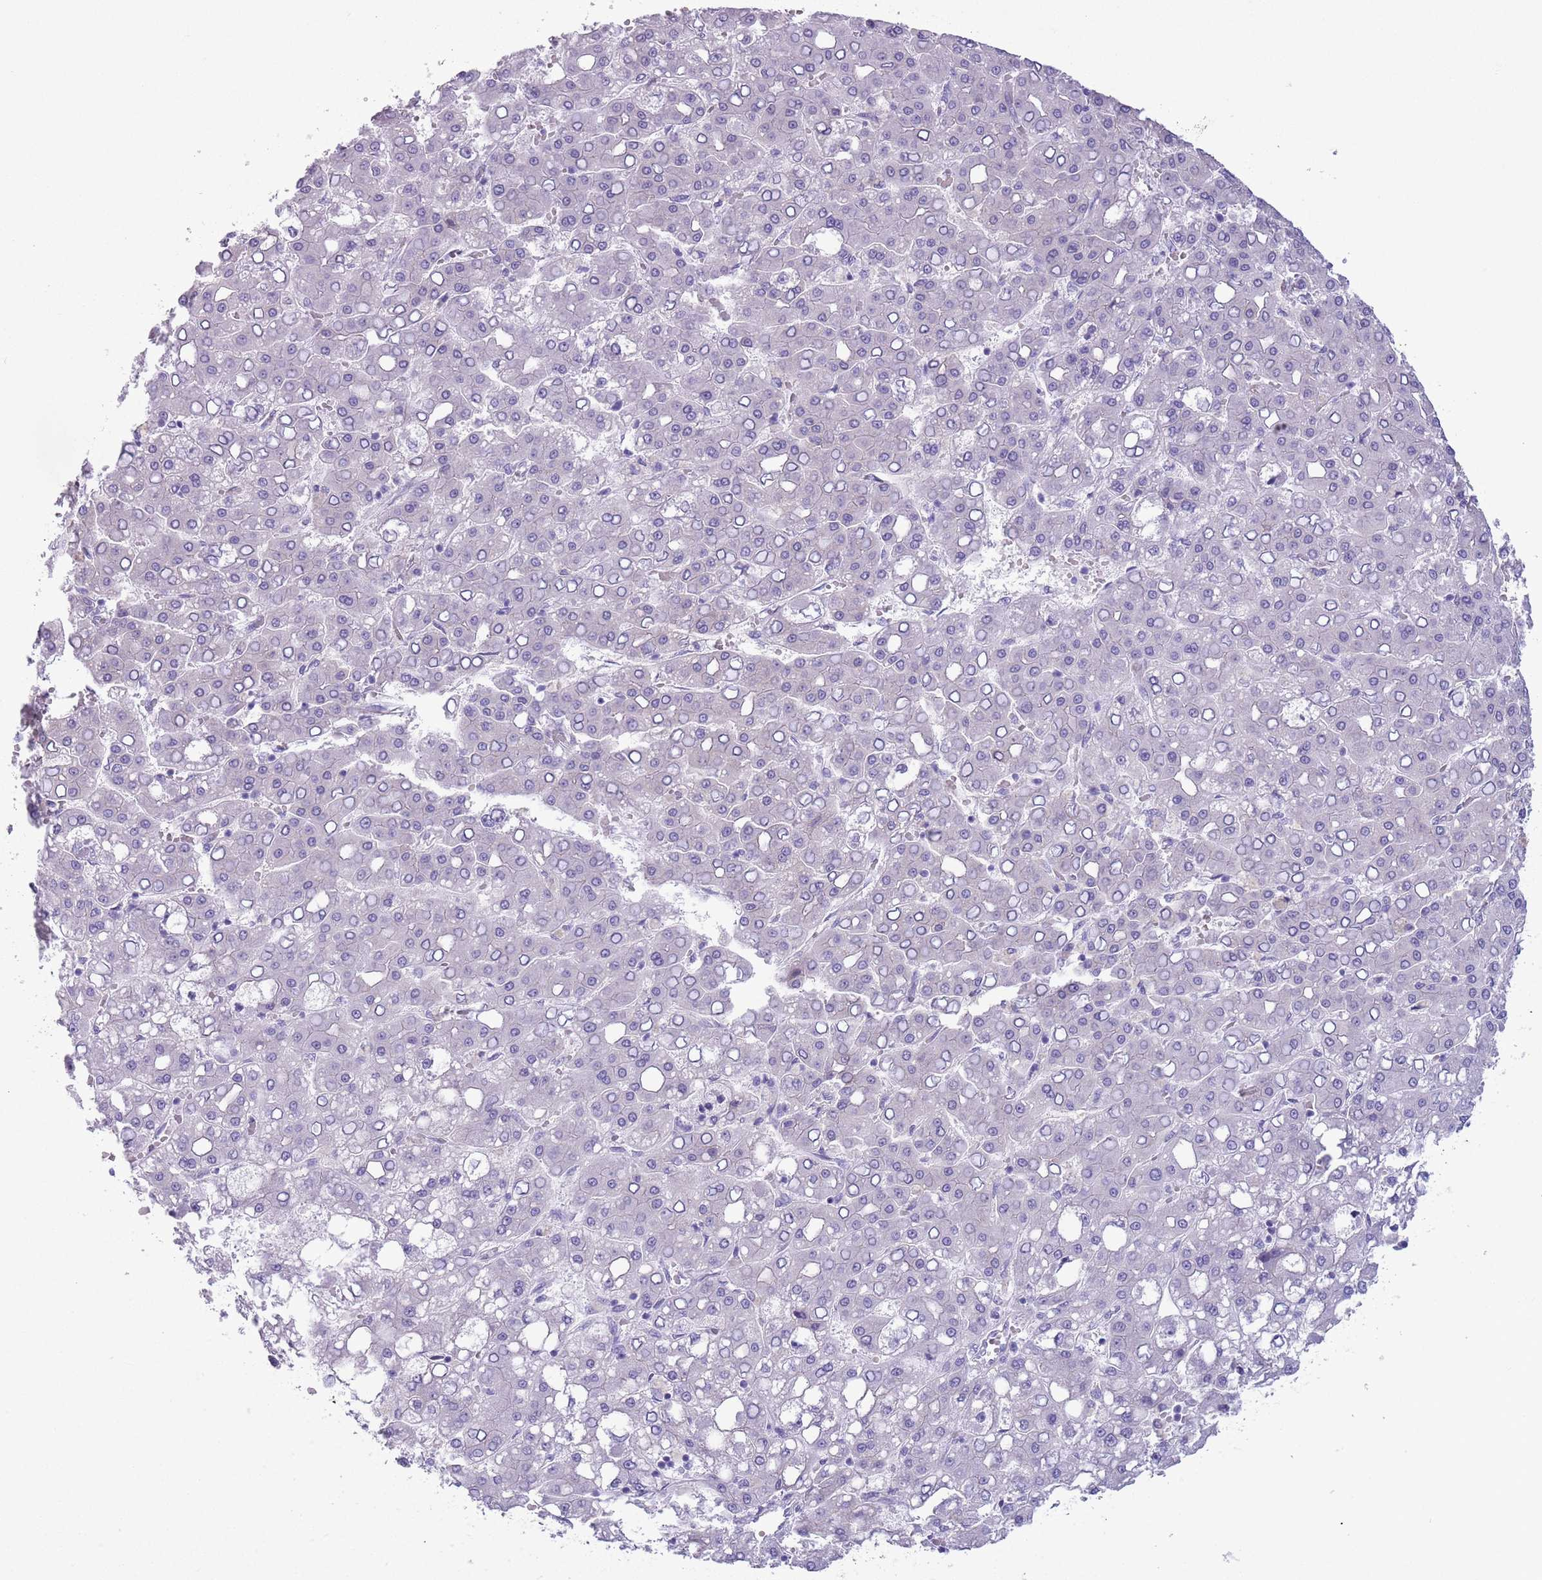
{"staining": {"intensity": "negative", "quantity": "none", "location": "none"}, "tissue": "liver cancer", "cell_type": "Tumor cells", "image_type": "cancer", "snomed": [{"axis": "morphology", "description": "Carcinoma, Hepatocellular, NOS"}, {"axis": "topography", "description": "Liver"}], "caption": "Immunohistochemical staining of human liver cancer shows no significant staining in tumor cells.", "gene": "RBP3", "patient": {"sex": "male", "age": 65}}